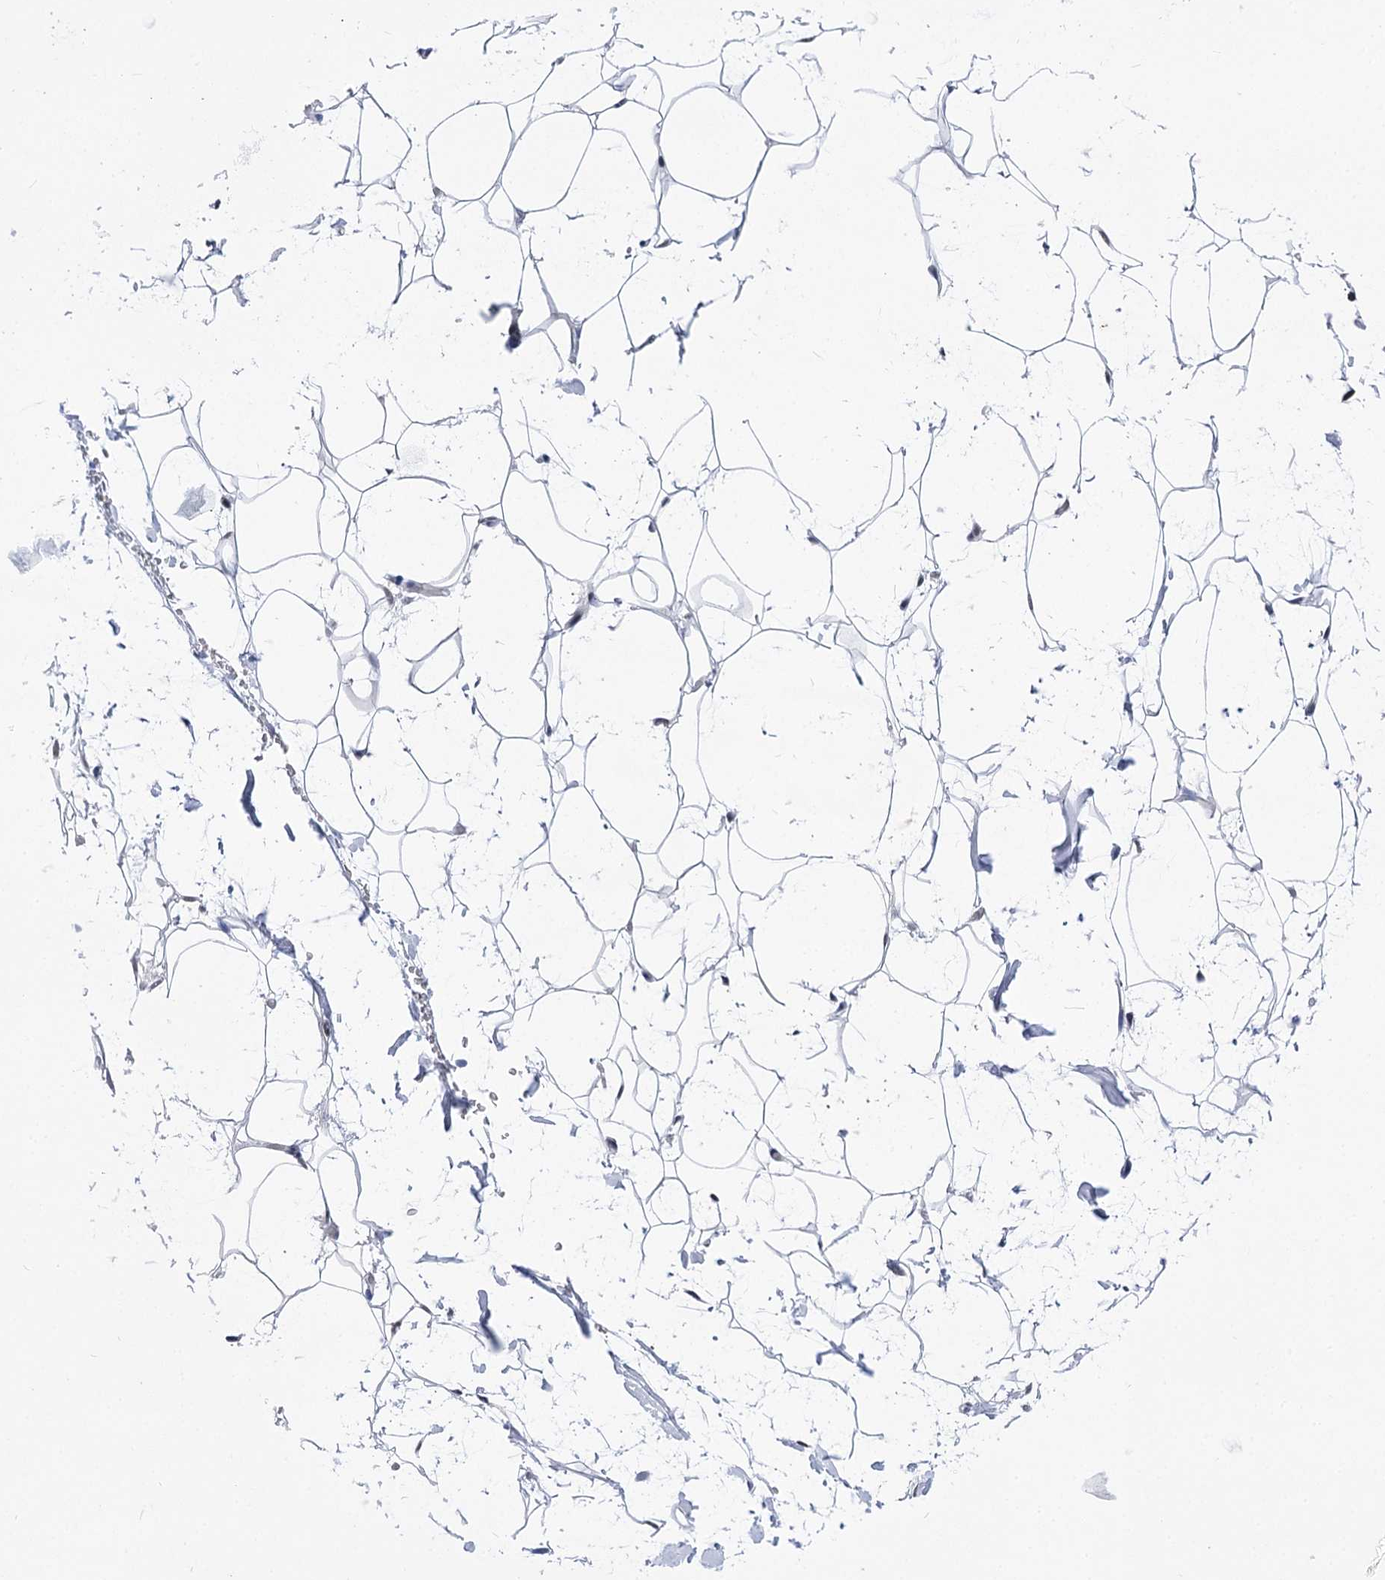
{"staining": {"intensity": "weak", "quantity": ">75%", "location": "nuclear"}, "tissue": "adipose tissue", "cell_type": "Adipocytes", "image_type": "normal", "snomed": [{"axis": "morphology", "description": "Normal tissue, NOS"}, {"axis": "topography", "description": "Breast"}], "caption": "A low amount of weak nuclear staining is present in about >75% of adipocytes in unremarkable adipose tissue. Immunohistochemistry stains the protein in brown and the nuclei are stained blue.", "gene": "POU4F3", "patient": {"sex": "female", "age": 26}}